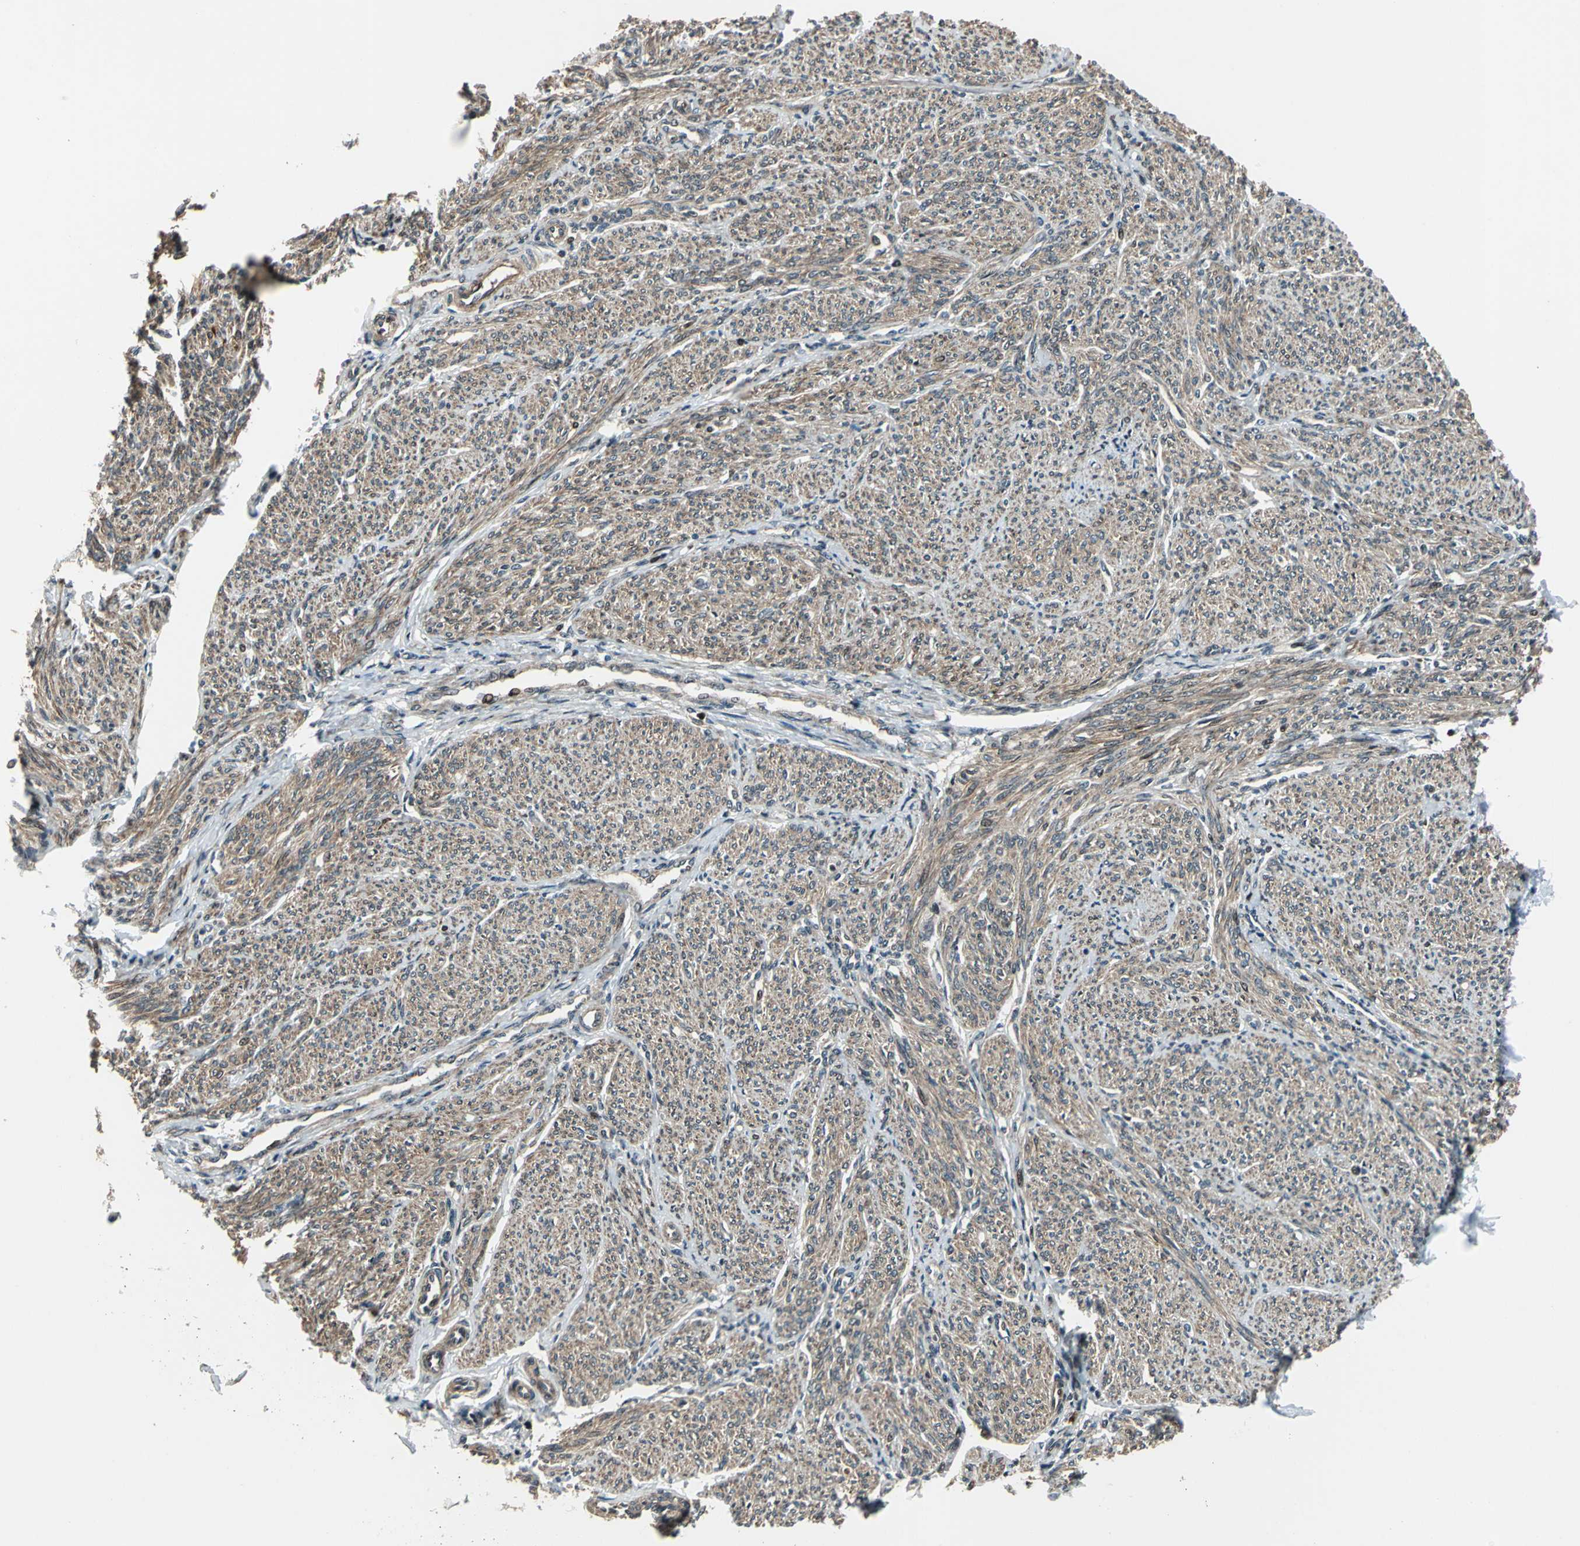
{"staining": {"intensity": "moderate", "quantity": ">75%", "location": "cytoplasmic/membranous"}, "tissue": "smooth muscle", "cell_type": "Smooth muscle cells", "image_type": "normal", "snomed": [{"axis": "morphology", "description": "Normal tissue, NOS"}, {"axis": "topography", "description": "Smooth muscle"}], "caption": "The micrograph exhibits staining of normal smooth muscle, revealing moderate cytoplasmic/membranous protein staining (brown color) within smooth muscle cells.", "gene": "AATF", "patient": {"sex": "female", "age": 65}}